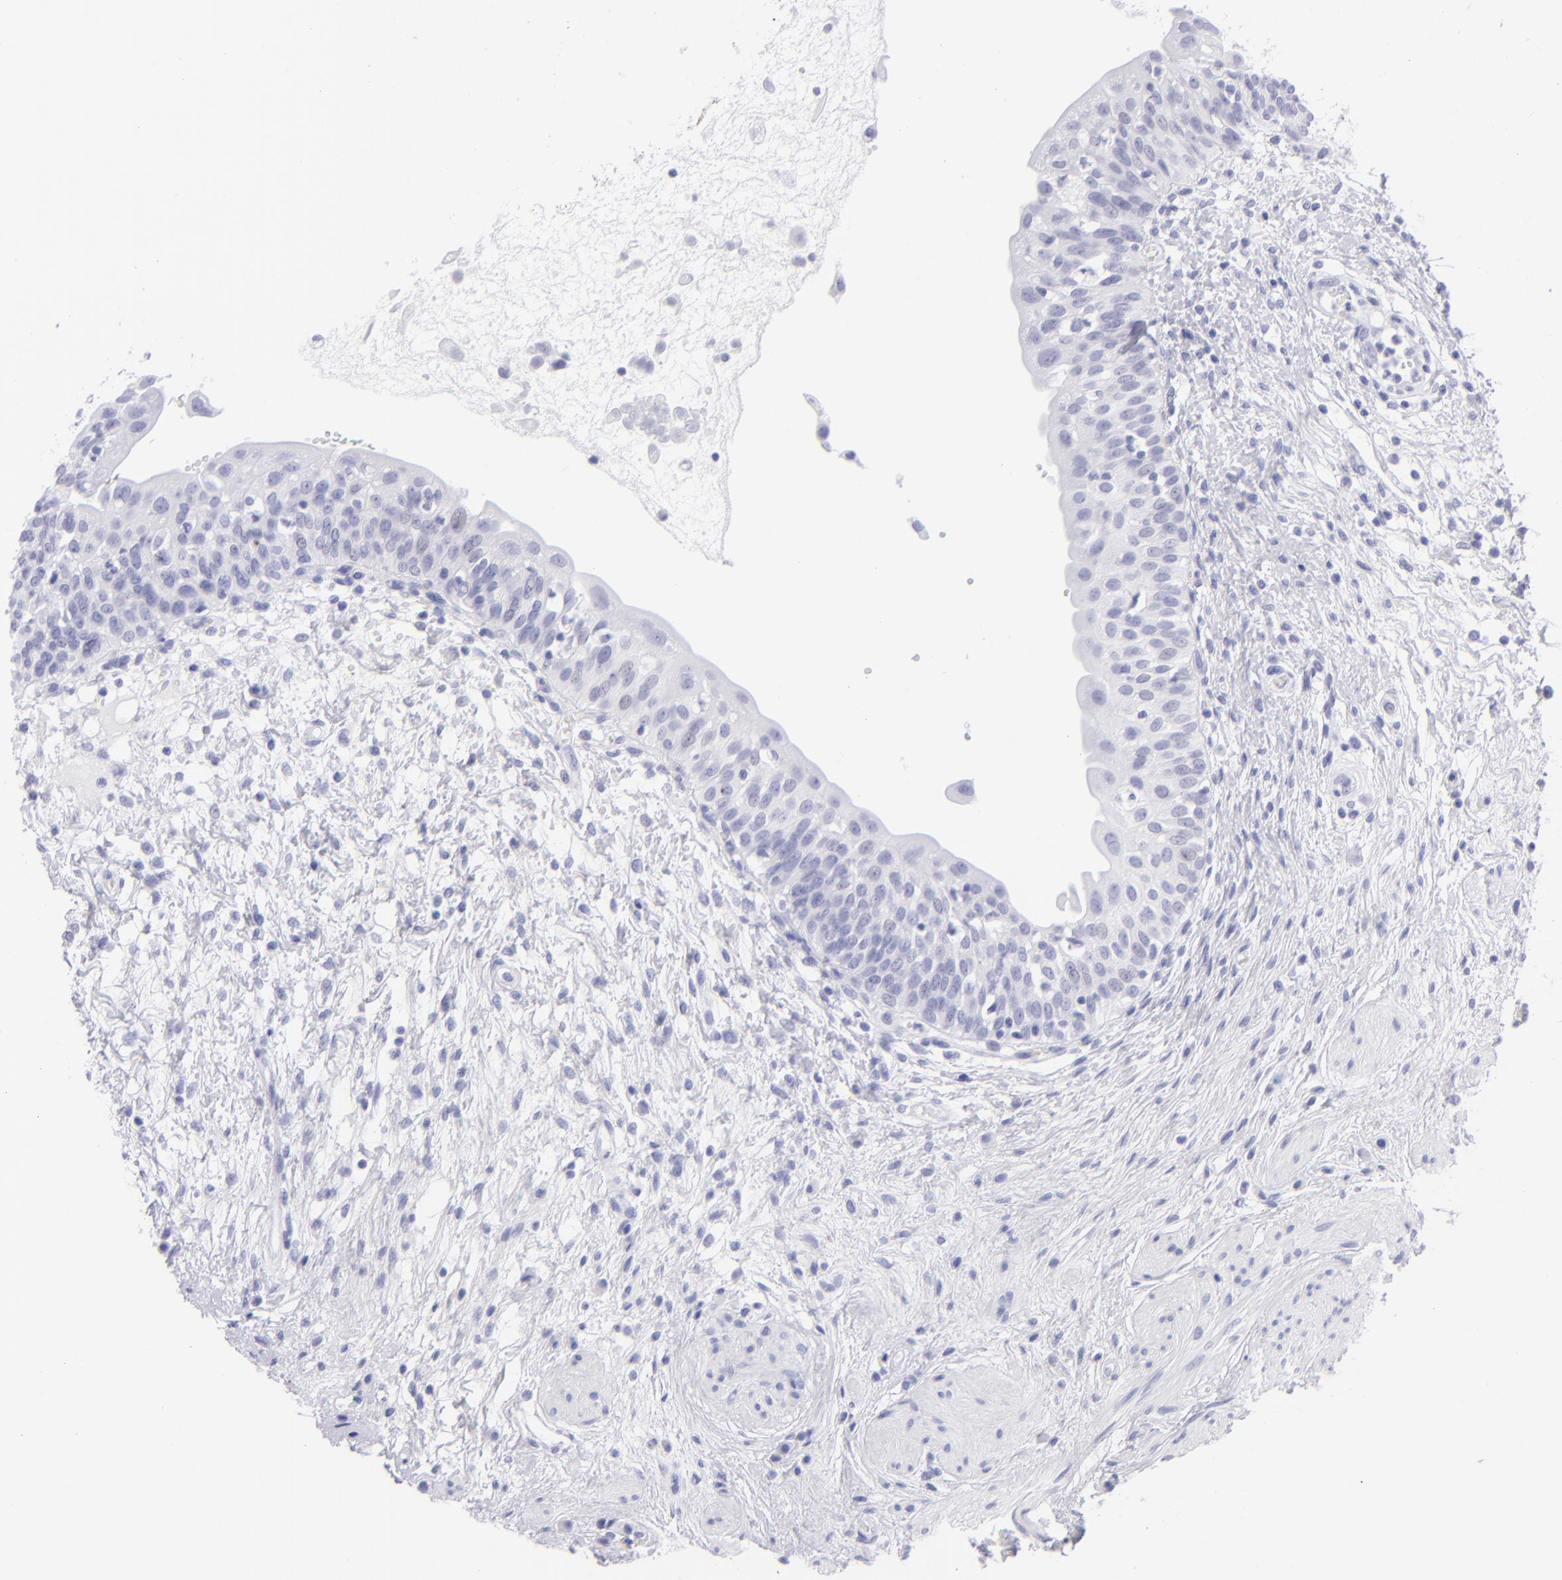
{"staining": {"intensity": "negative", "quantity": "none", "location": "none"}, "tissue": "urinary bladder", "cell_type": "Urothelial cells", "image_type": "normal", "snomed": [{"axis": "morphology", "description": "Normal tissue, NOS"}, {"axis": "topography", "description": "Urinary bladder"}], "caption": "IHC histopathology image of benign urinary bladder stained for a protein (brown), which demonstrates no positivity in urothelial cells.", "gene": "SLC1A3", "patient": {"sex": "female", "age": 55}}